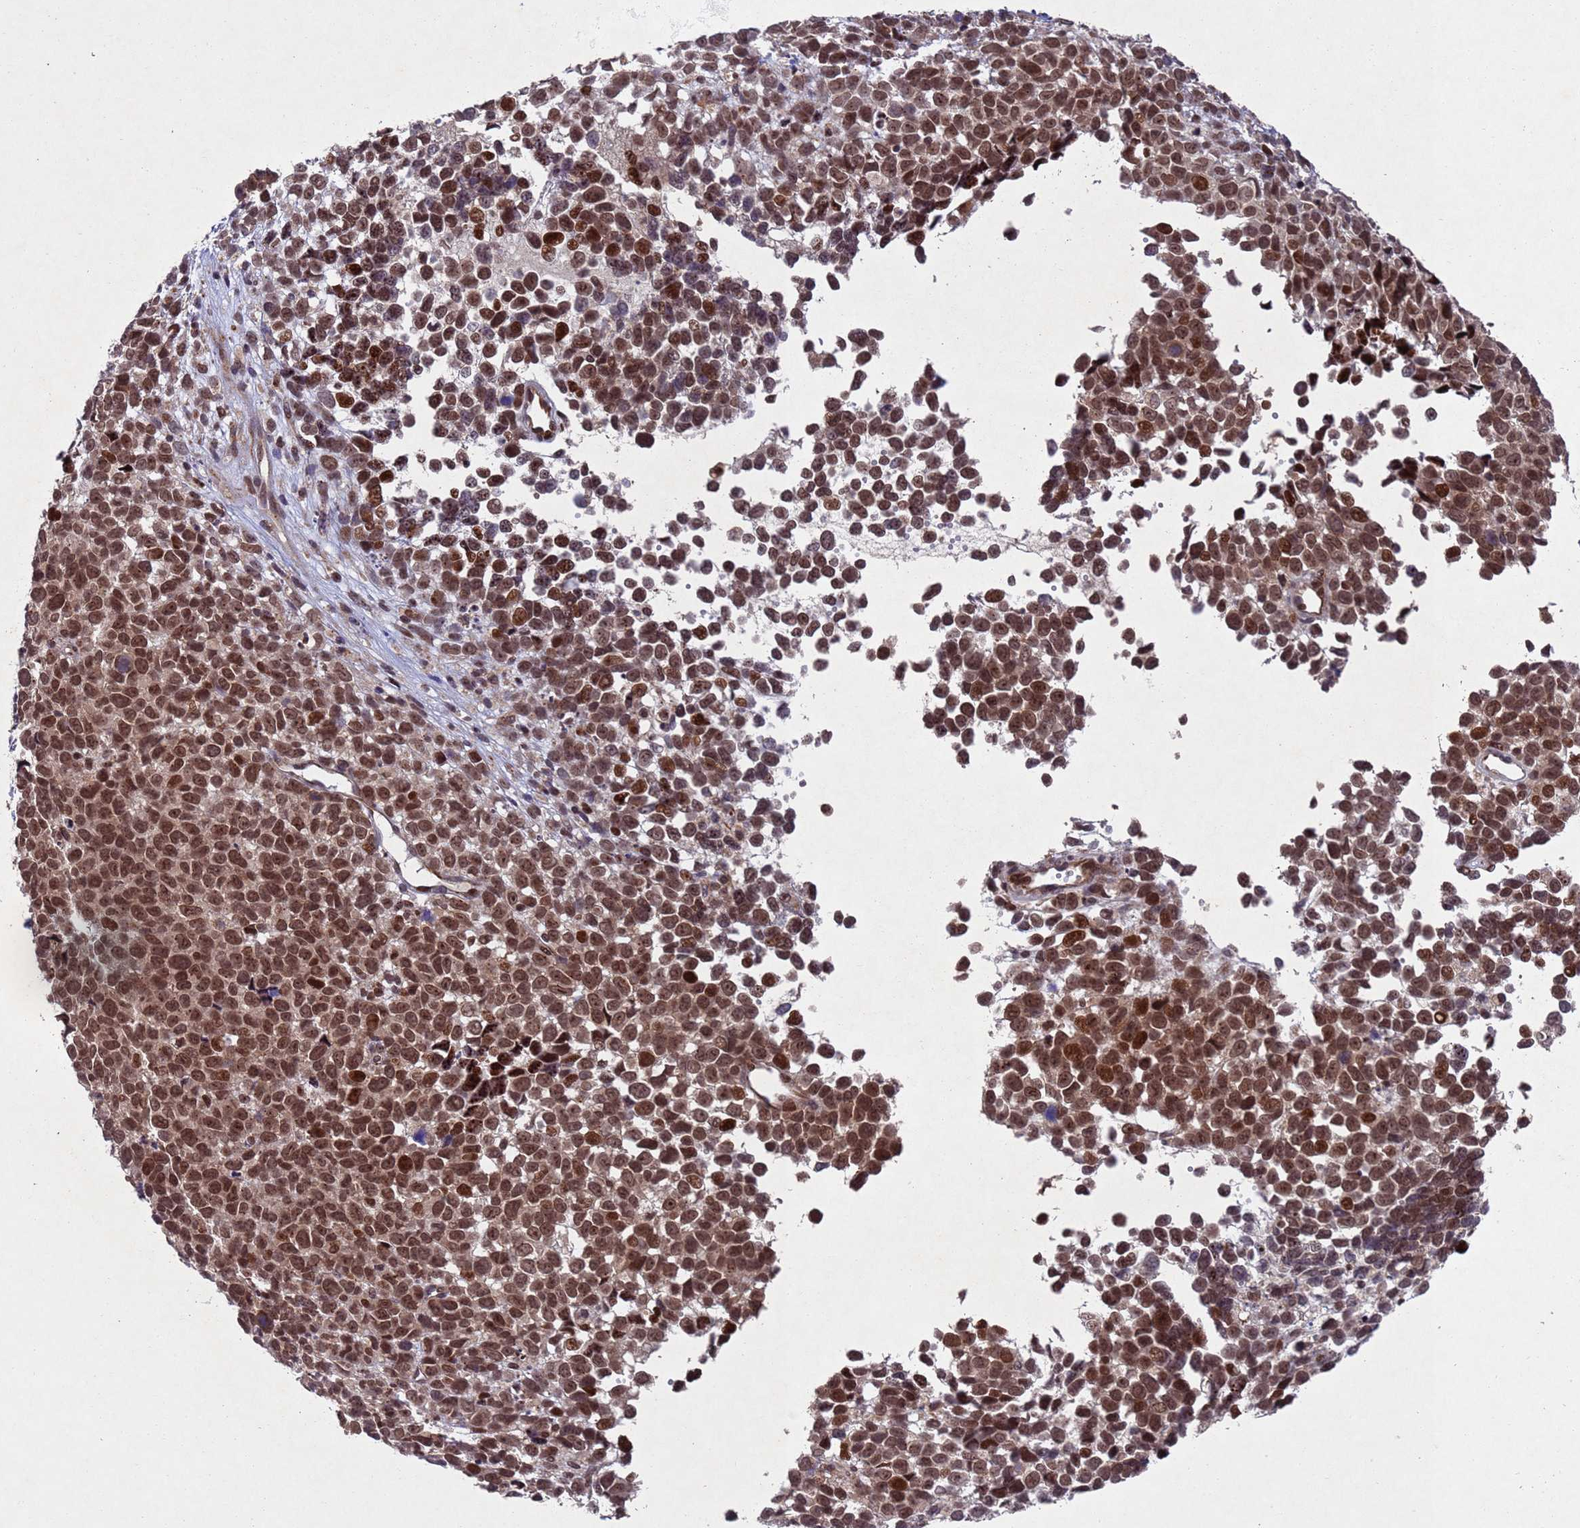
{"staining": {"intensity": "strong", "quantity": ">75%", "location": "nuclear"}, "tissue": "melanoma", "cell_type": "Tumor cells", "image_type": "cancer", "snomed": [{"axis": "morphology", "description": "Malignant melanoma, NOS"}, {"axis": "topography", "description": "Nose, NOS"}], "caption": "Tumor cells reveal high levels of strong nuclear positivity in approximately >75% of cells in malignant melanoma.", "gene": "TBK1", "patient": {"sex": "female", "age": 48}}